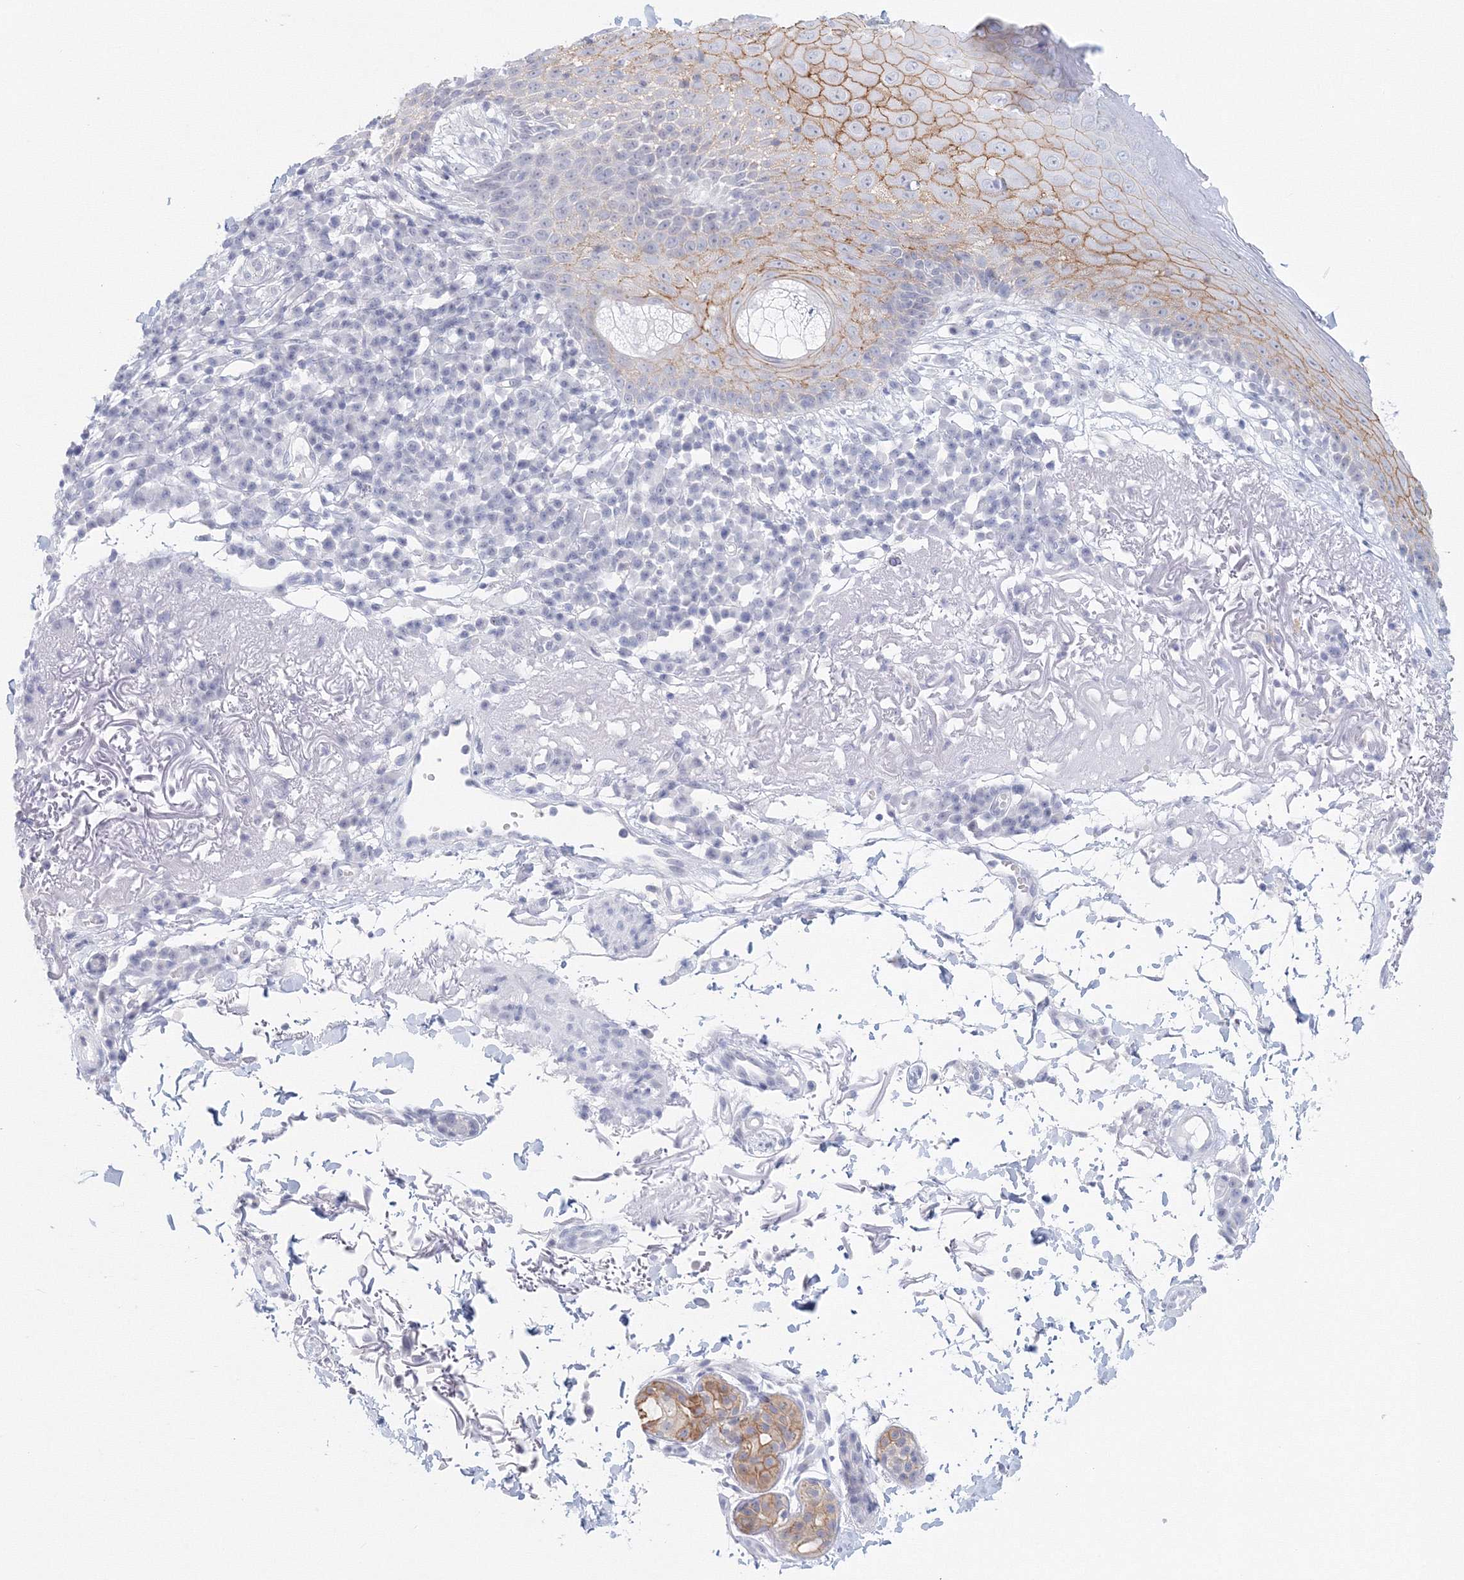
{"staining": {"intensity": "moderate", "quantity": "25%-75%", "location": "cytoplasmic/membranous"}, "tissue": "skin cancer", "cell_type": "Tumor cells", "image_type": "cancer", "snomed": [{"axis": "morphology", "description": "Squamous cell carcinoma, NOS"}, {"axis": "topography", "description": "Skin"}], "caption": "Immunohistochemical staining of human skin cancer (squamous cell carcinoma) reveals moderate cytoplasmic/membranous protein expression in approximately 25%-75% of tumor cells.", "gene": "VSIG1", "patient": {"sex": "female", "age": 90}}